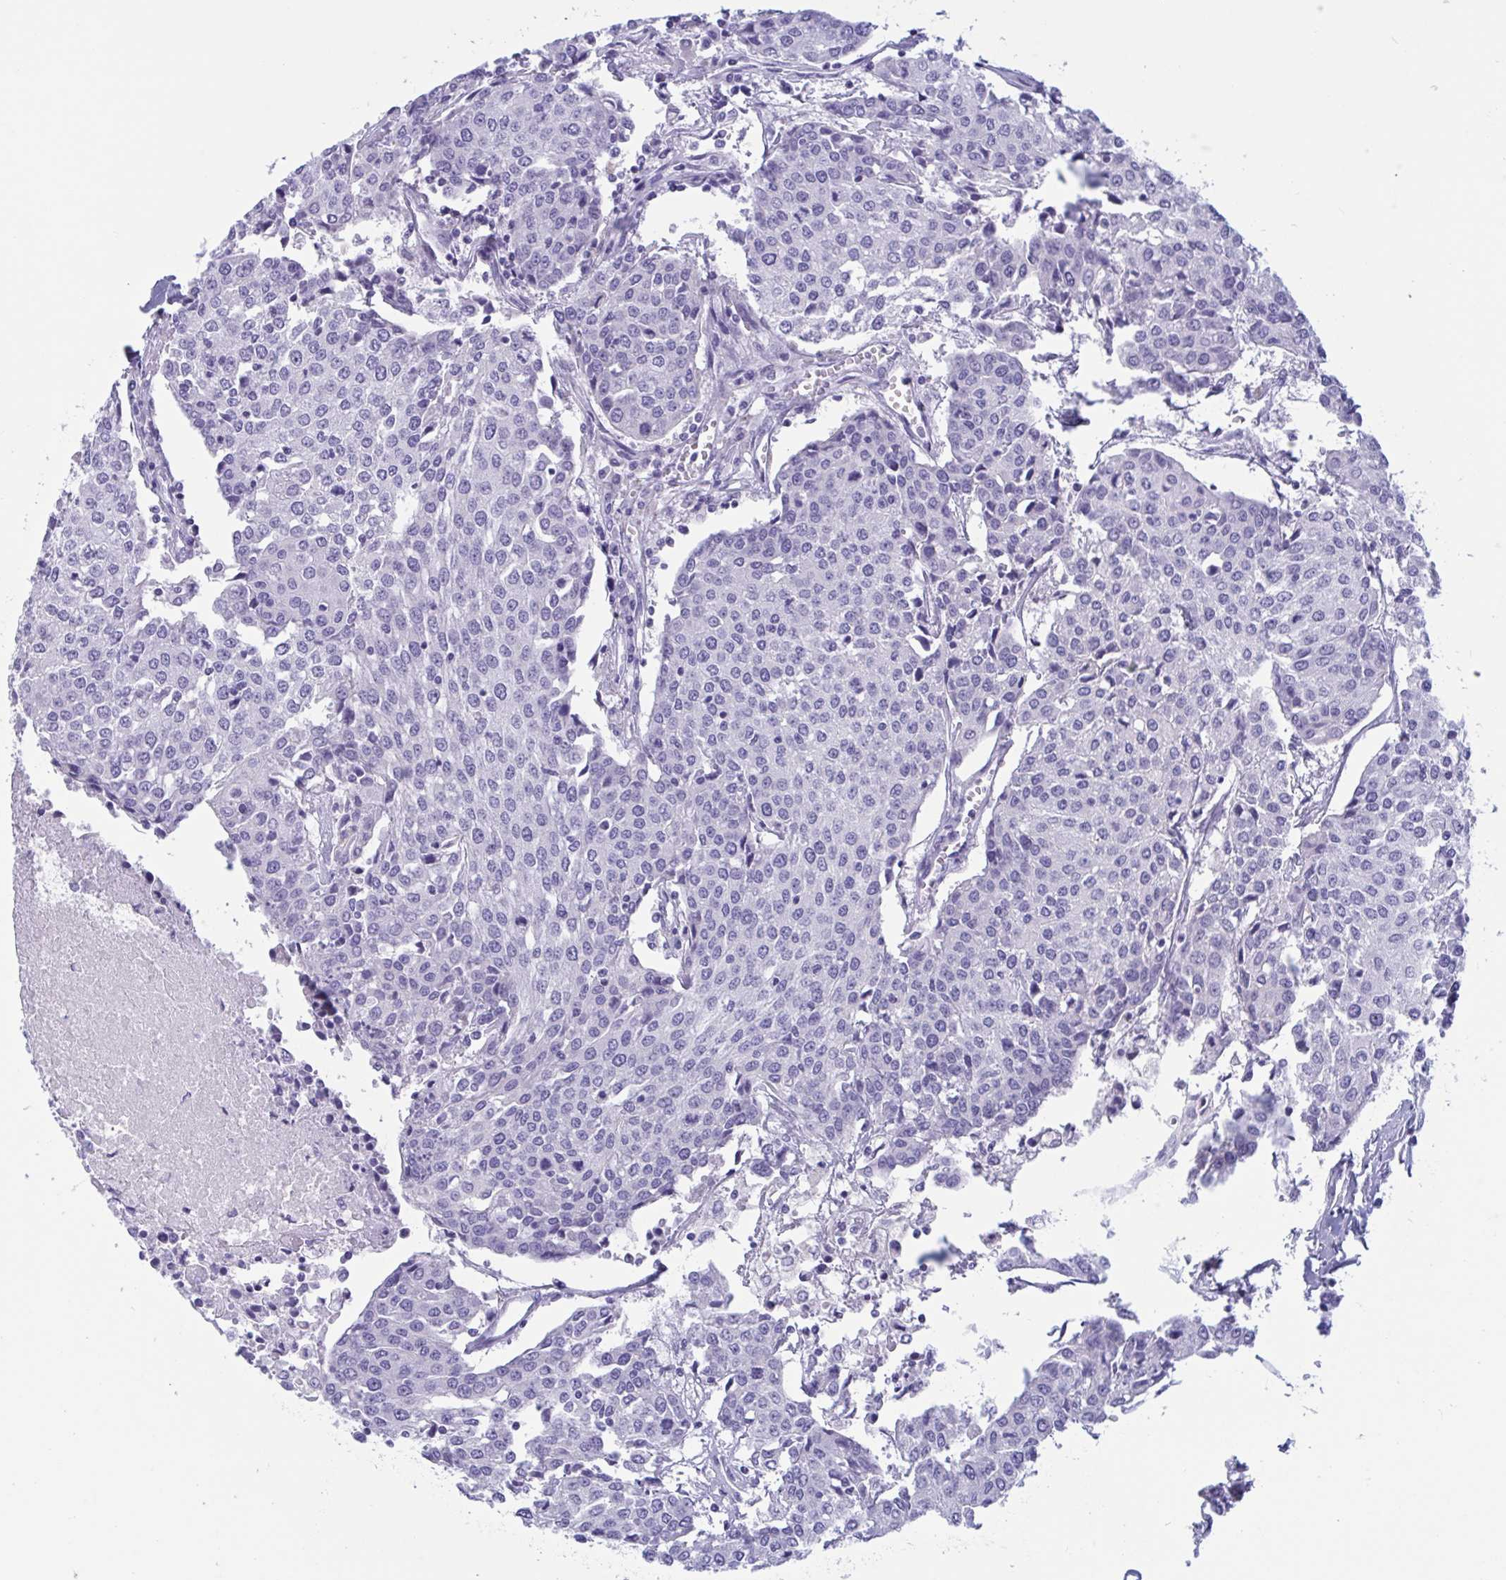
{"staining": {"intensity": "negative", "quantity": "none", "location": "none"}, "tissue": "urothelial cancer", "cell_type": "Tumor cells", "image_type": "cancer", "snomed": [{"axis": "morphology", "description": "Urothelial carcinoma, High grade"}, {"axis": "topography", "description": "Urinary bladder"}], "caption": "Tumor cells show no significant staining in urothelial cancer. (Stains: DAB immunohistochemistry with hematoxylin counter stain, Microscopy: brightfield microscopy at high magnification).", "gene": "OXLD1", "patient": {"sex": "female", "age": 85}}